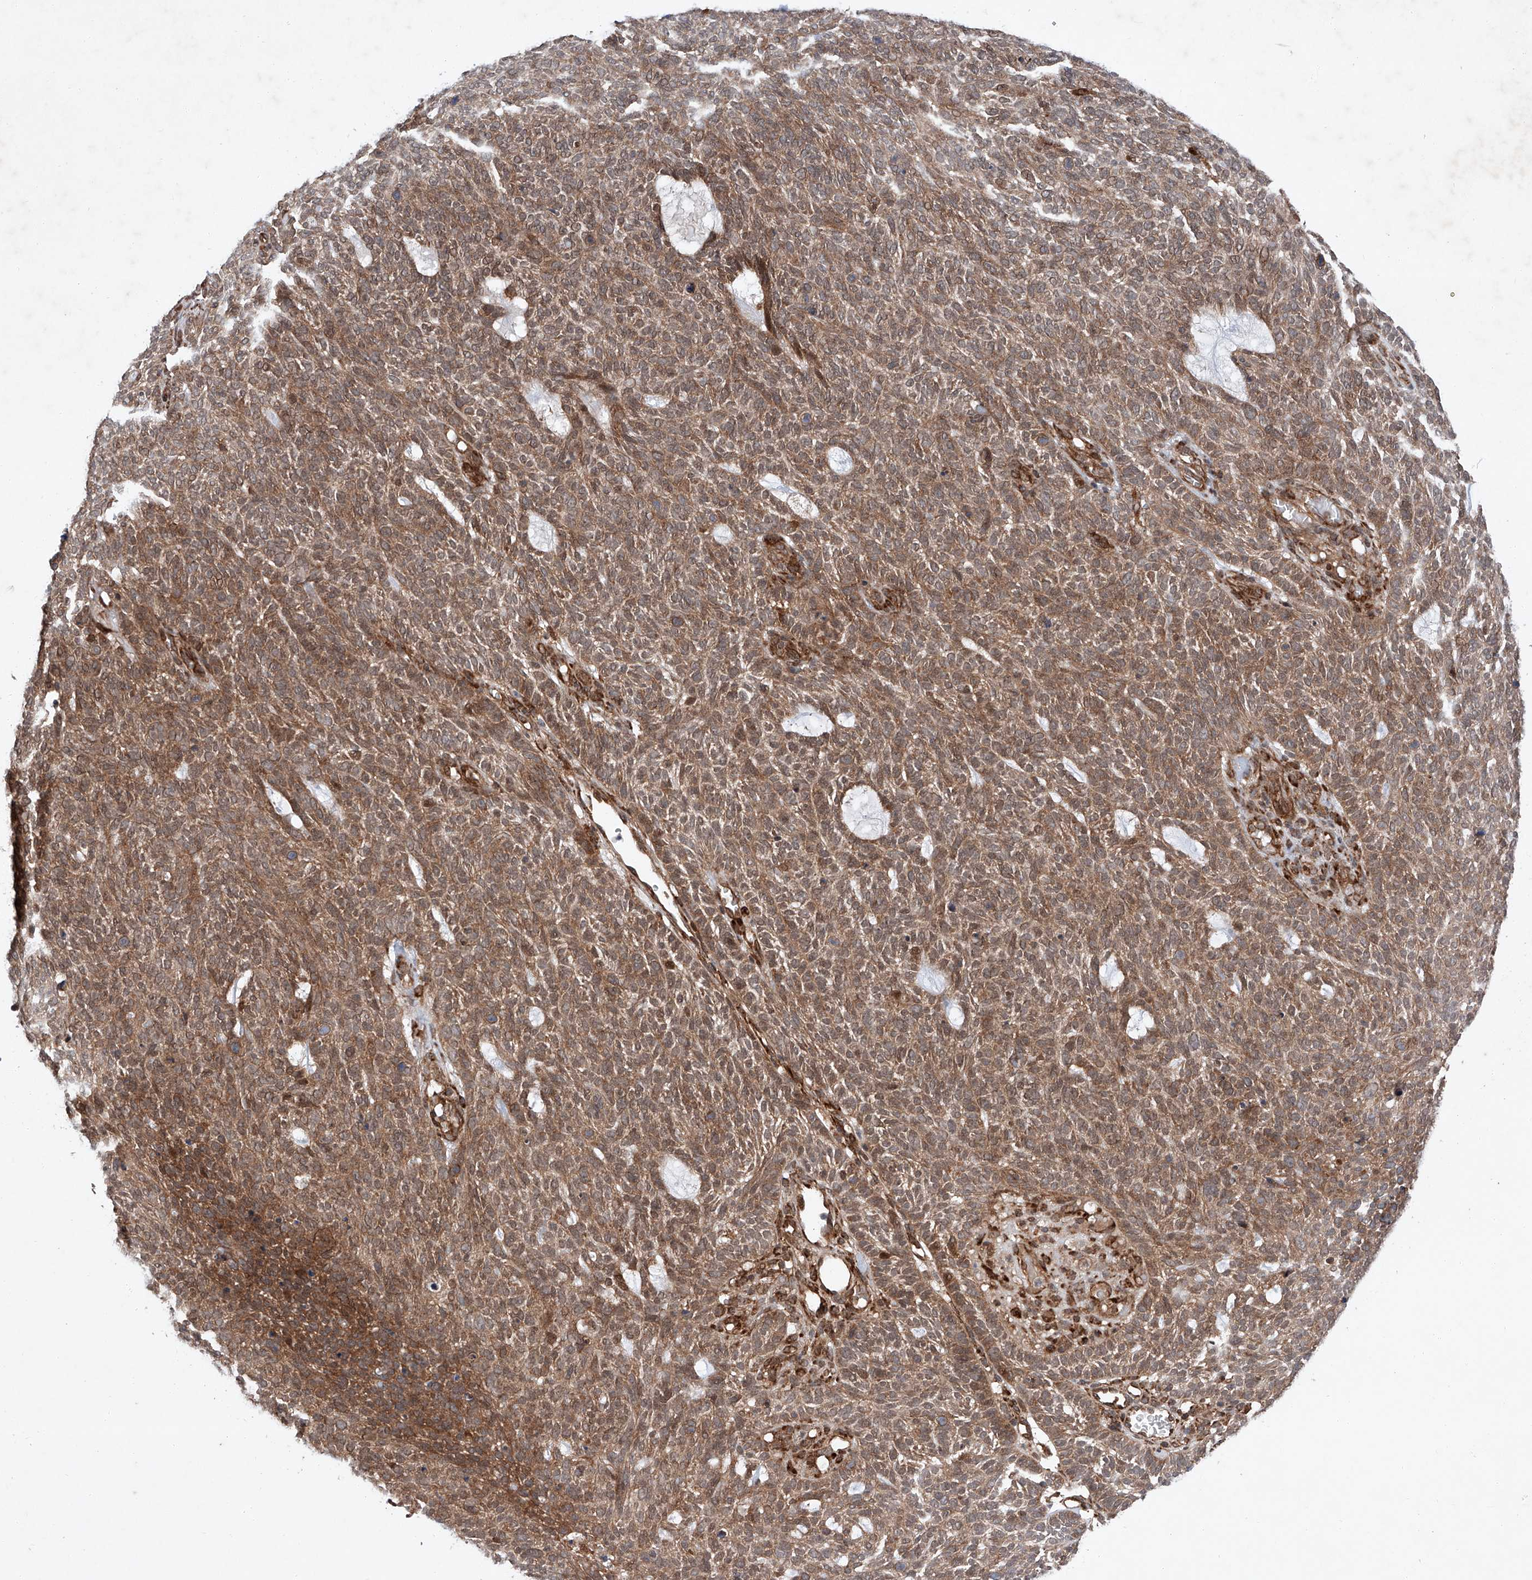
{"staining": {"intensity": "moderate", "quantity": ">75%", "location": "cytoplasmic/membranous"}, "tissue": "skin cancer", "cell_type": "Tumor cells", "image_type": "cancer", "snomed": [{"axis": "morphology", "description": "Squamous cell carcinoma, NOS"}, {"axis": "topography", "description": "Skin"}], "caption": "Moderate cytoplasmic/membranous expression for a protein is appreciated in about >75% of tumor cells of skin squamous cell carcinoma using immunohistochemistry (IHC).", "gene": "ZFP28", "patient": {"sex": "female", "age": 90}}